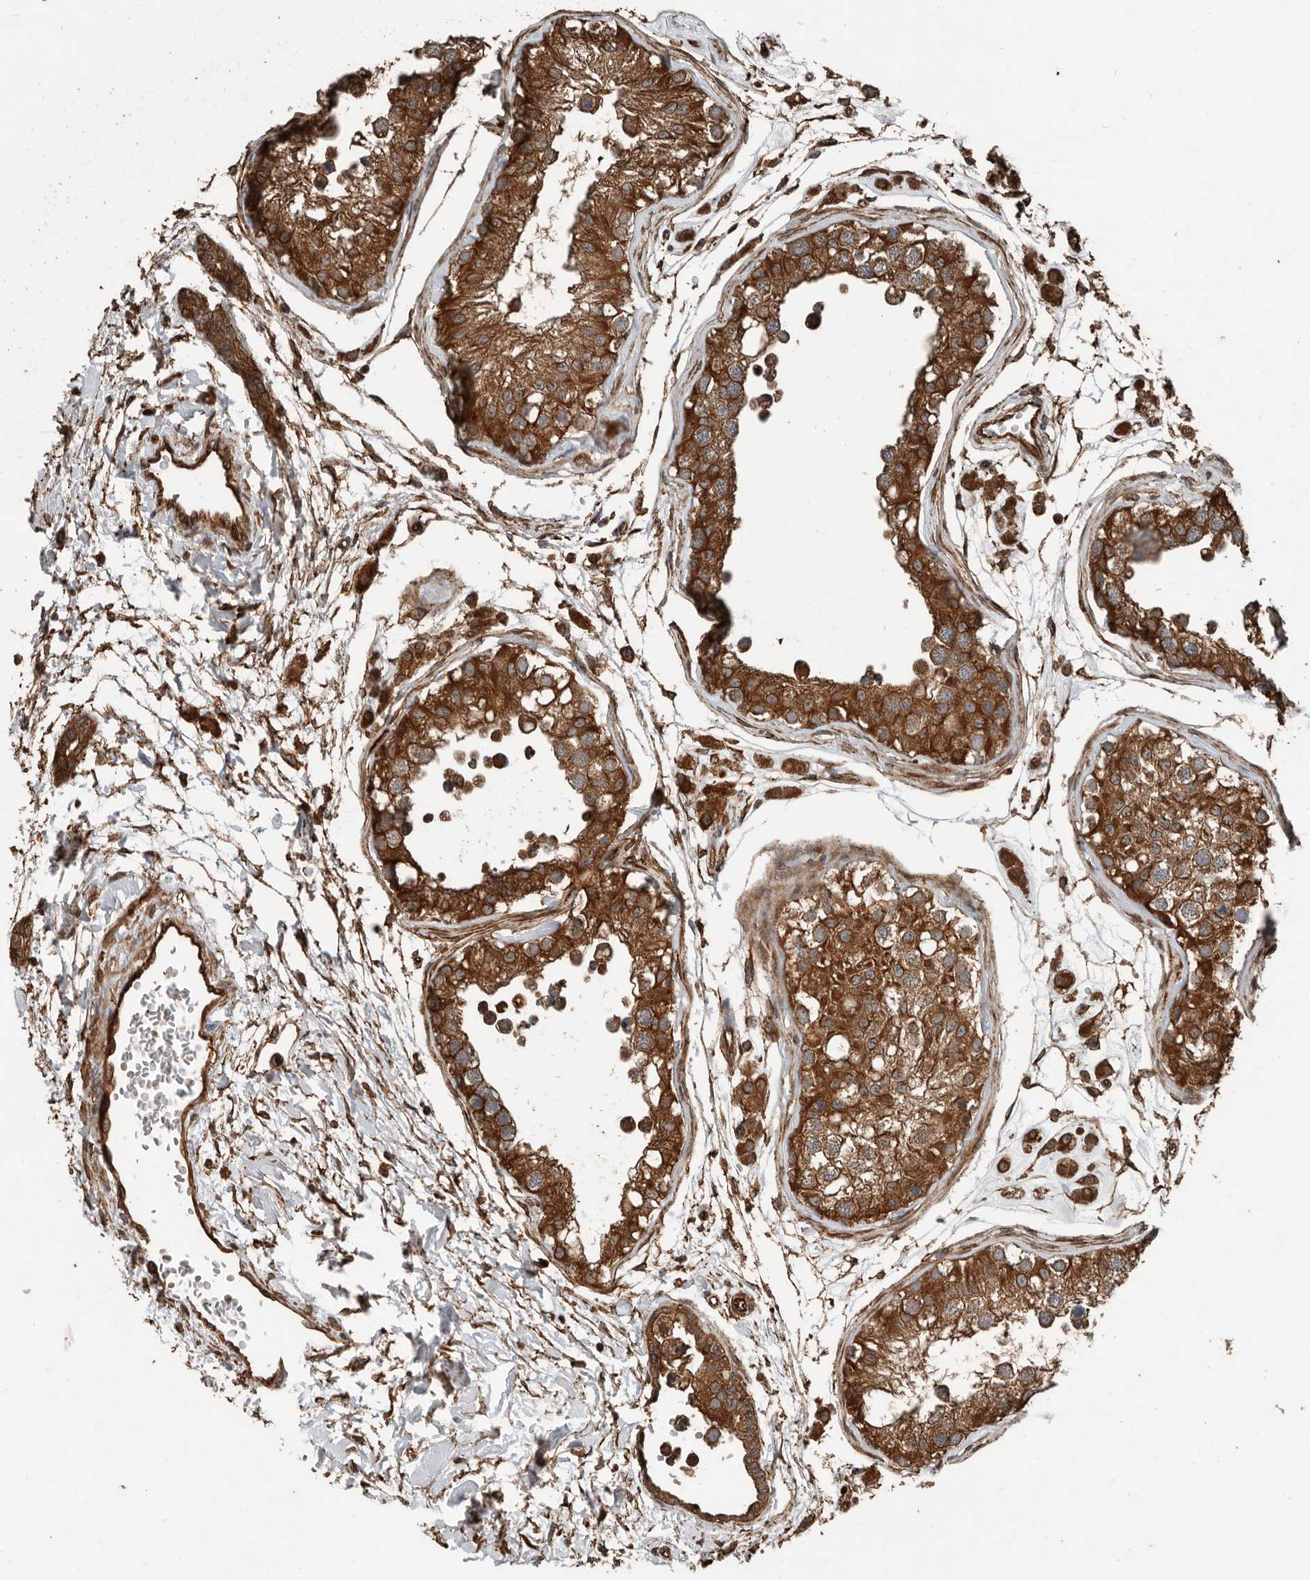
{"staining": {"intensity": "strong", "quantity": ">75%", "location": "cytoplasmic/membranous"}, "tissue": "testis", "cell_type": "Cells in seminiferous ducts", "image_type": "normal", "snomed": [{"axis": "morphology", "description": "Normal tissue, NOS"}, {"axis": "morphology", "description": "Adenocarcinoma, metastatic, NOS"}, {"axis": "topography", "description": "Testis"}], "caption": "Protein analysis of benign testis shows strong cytoplasmic/membranous staining in approximately >75% of cells in seminiferous ducts. The protein of interest is stained brown, and the nuclei are stained in blue (DAB IHC with brightfield microscopy, high magnification).", "gene": "YOD1", "patient": {"sex": "male", "age": 26}}